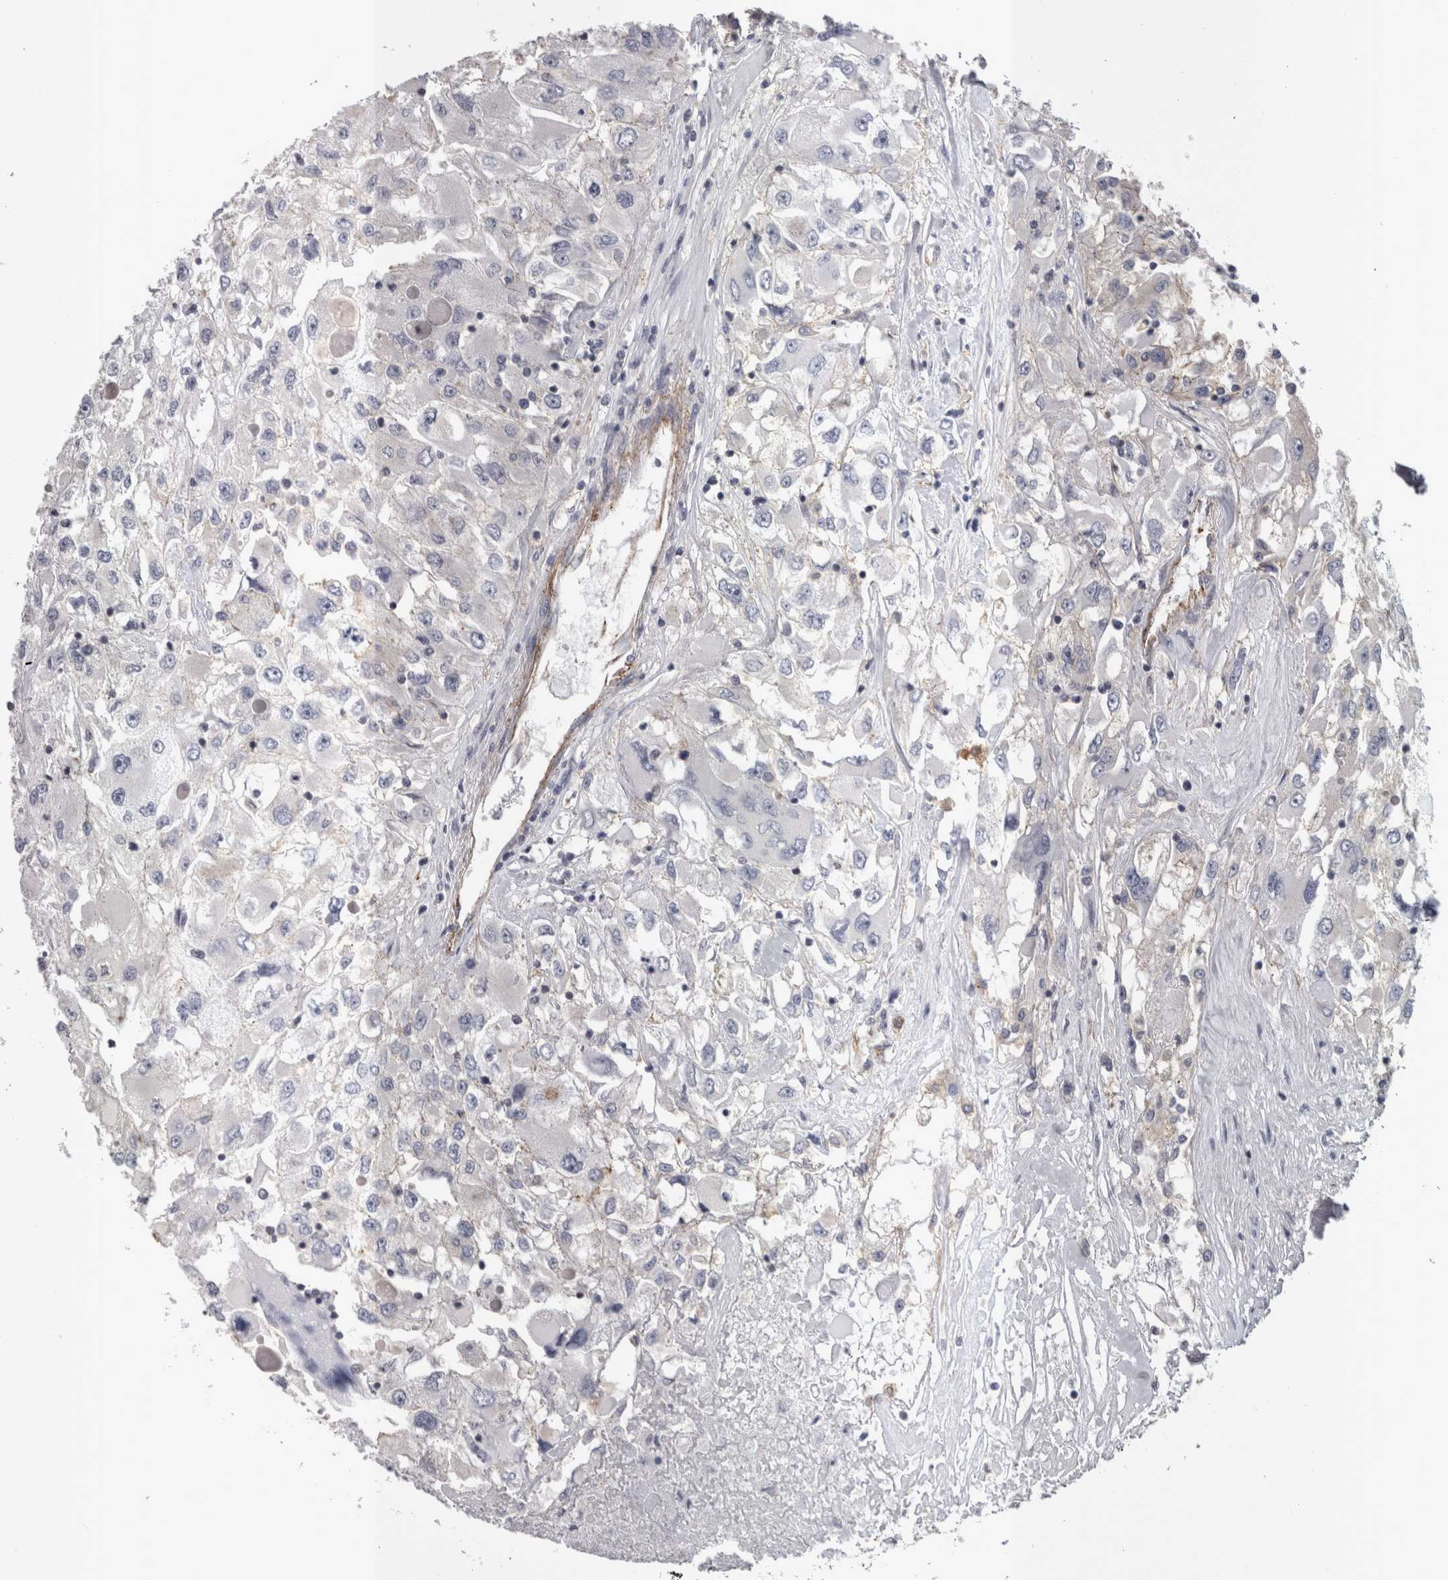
{"staining": {"intensity": "negative", "quantity": "none", "location": "none"}, "tissue": "renal cancer", "cell_type": "Tumor cells", "image_type": "cancer", "snomed": [{"axis": "morphology", "description": "Adenocarcinoma, NOS"}, {"axis": "topography", "description": "Kidney"}], "caption": "Renal adenocarcinoma stained for a protein using IHC shows no positivity tumor cells.", "gene": "LYZL6", "patient": {"sex": "female", "age": 52}}